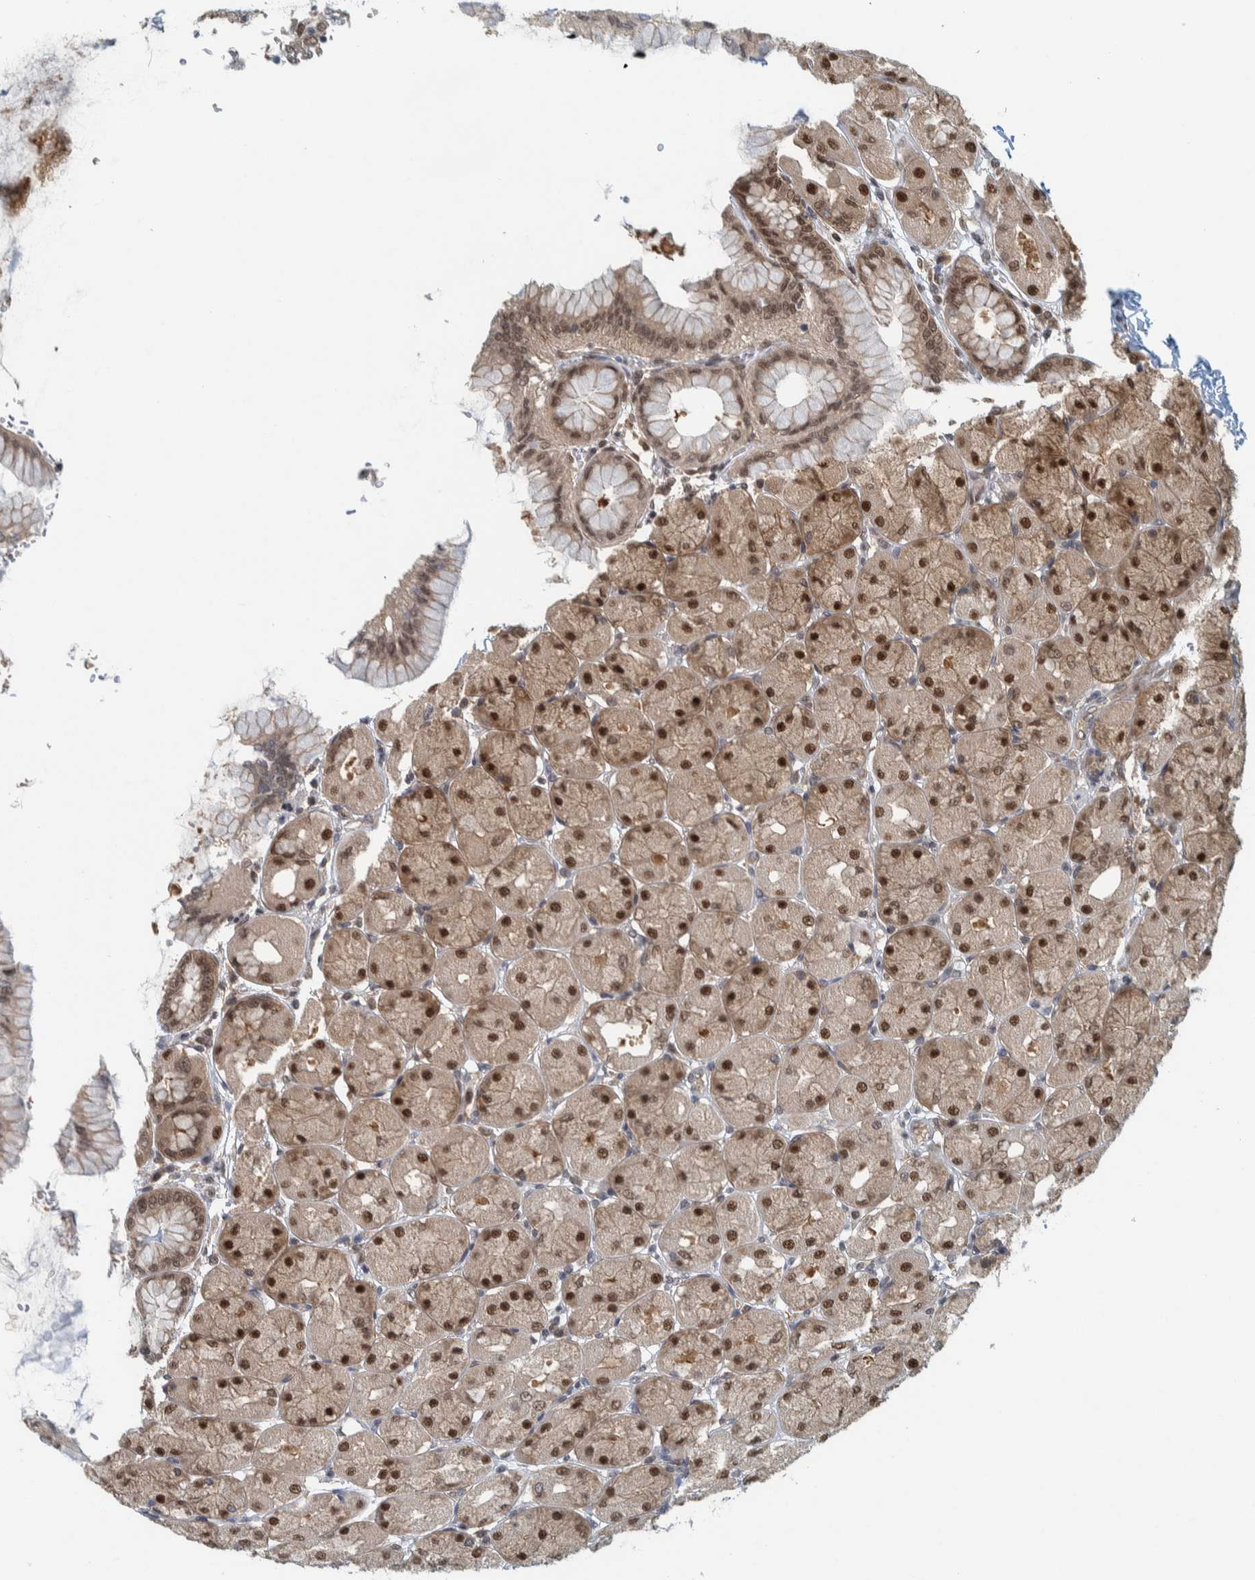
{"staining": {"intensity": "strong", "quantity": ">75%", "location": "nuclear"}, "tissue": "stomach", "cell_type": "Glandular cells", "image_type": "normal", "snomed": [{"axis": "morphology", "description": "Normal tissue, NOS"}, {"axis": "topography", "description": "Stomach, upper"}], "caption": "Stomach stained with a brown dye reveals strong nuclear positive expression in about >75% of glandular cells.", "gene": "COPS3", "patient": {"sex": "female", "age": 56}}